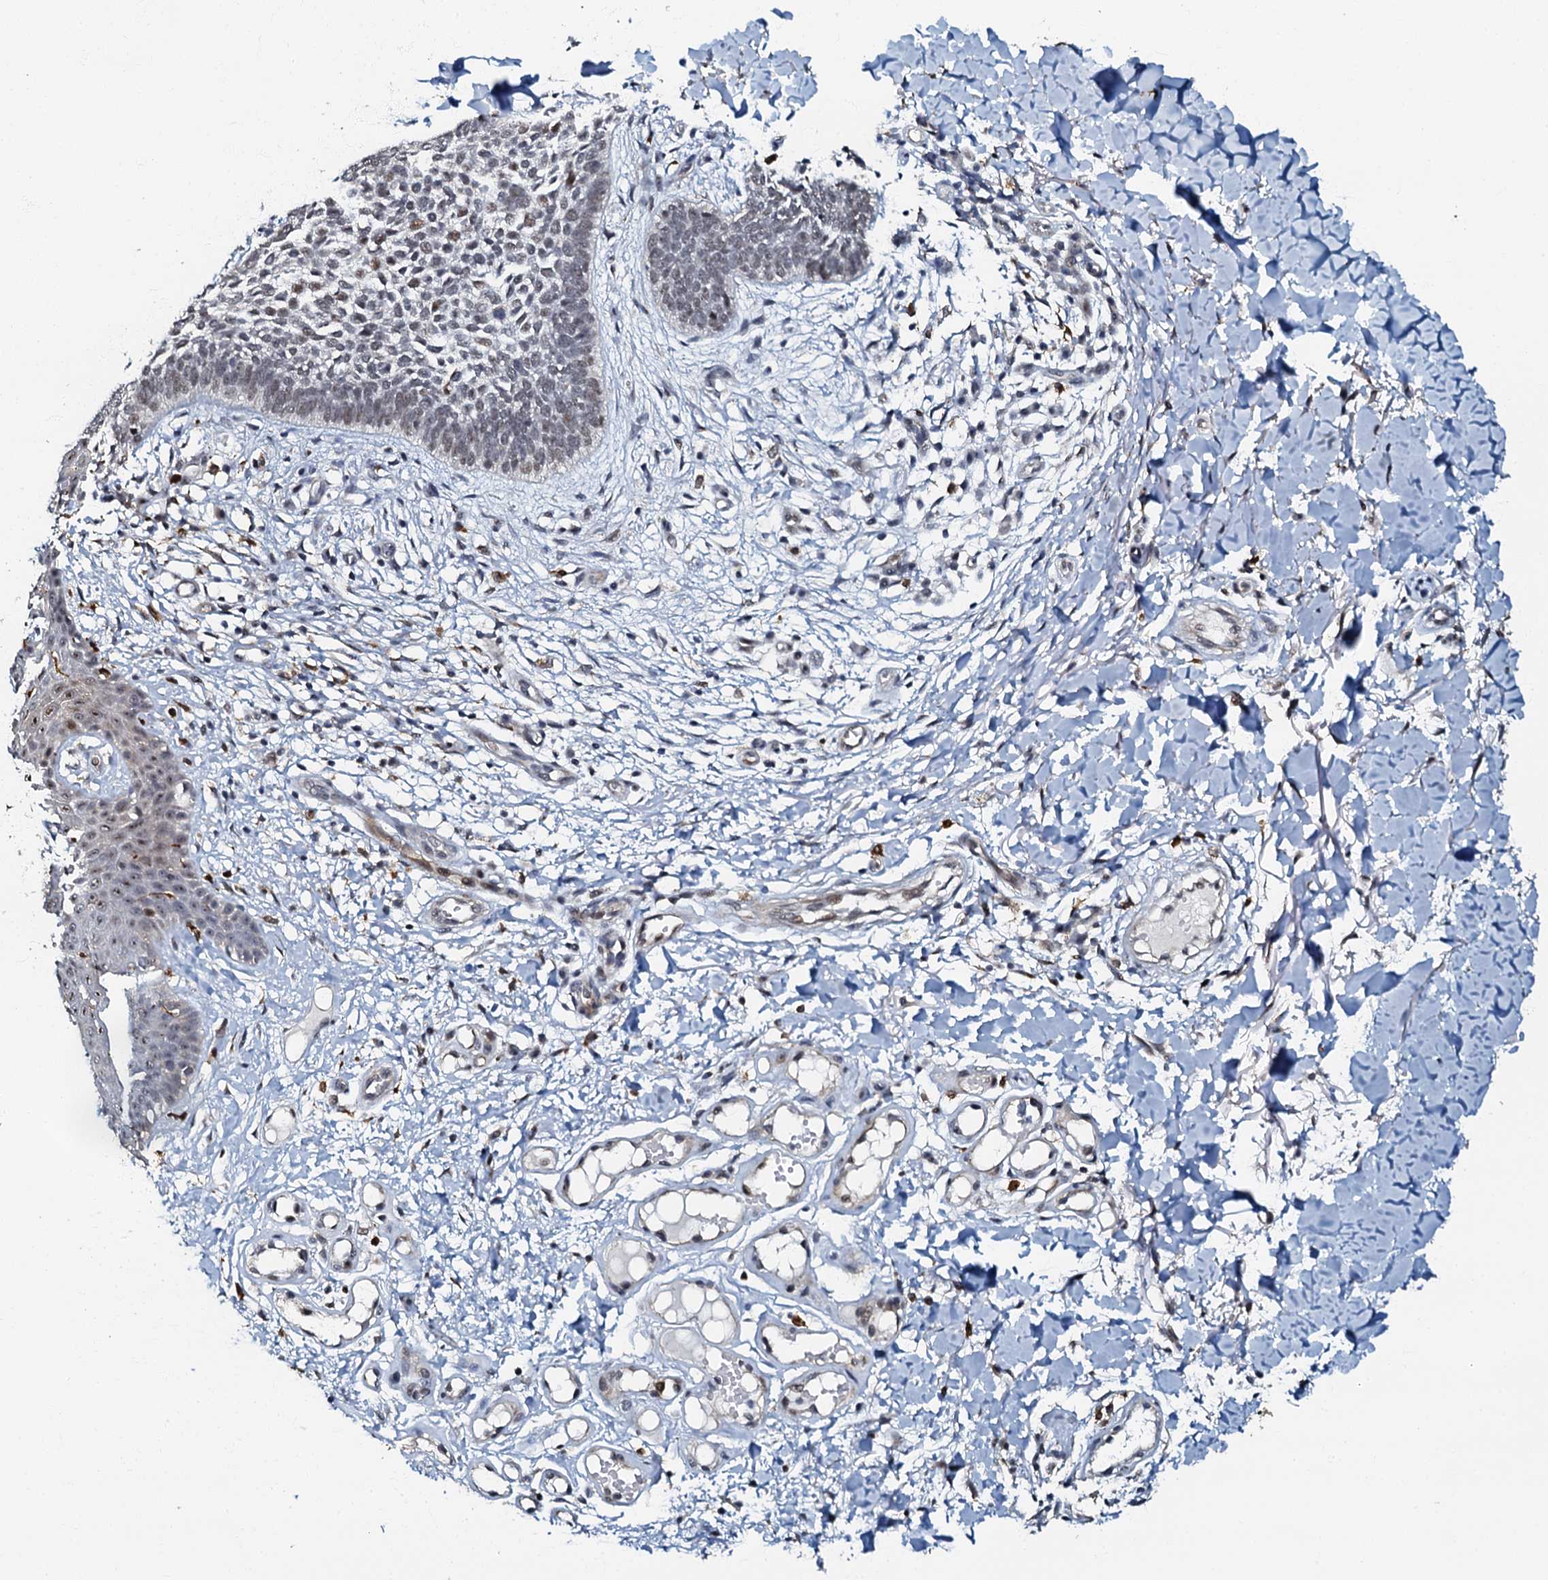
{"staining": {"intensity": "weak", "quantity": "<25%", "location": "nuclear"}, "tissue": "skin cancer", "cell_type": "Tumor cells", "image_type": "cancer", "snomed": [{"axis": "morphology", "description": "Basal cell carcinoma"}, {"axis": "topography", "description": "Skin"}], "caption": "An immunohistochemistry (IHC) image of basal cell carcinoma (skin) is shown. There is no staining in tumor cells of basal cell carcinoma (skin). (DAB IHC visualized using brightfield microscopy, high magnification).", "gene": "OLAH", "patient": {"sex": "female", "age": 64}}